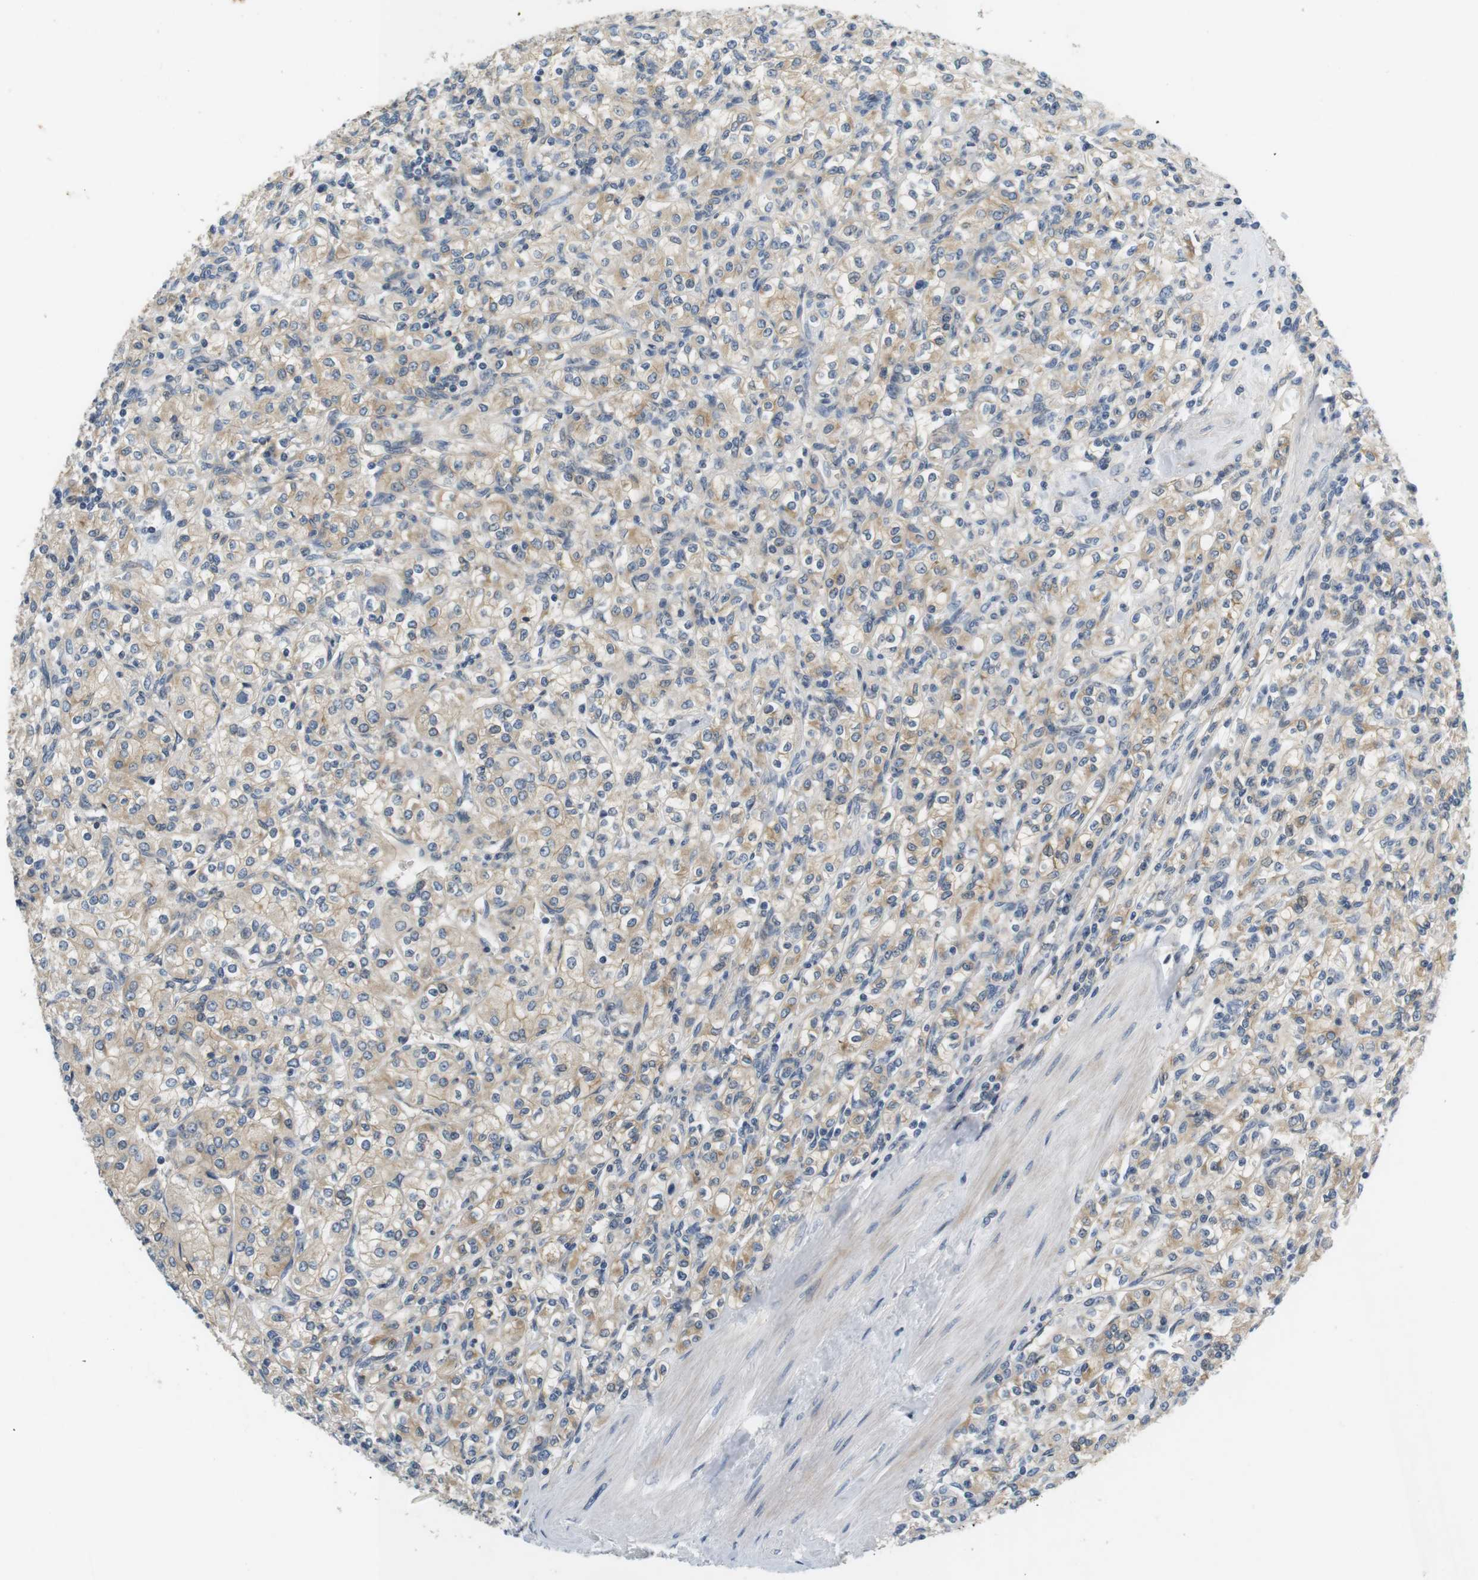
{"staining": {"intensity": "weak", "quantity": "<25%", "location": "cytoplasmic/membranous"}, "tissue": "renal cancer", "cell_type": "Tumor cells", "image_type": "cancer", "snomed": [{"axis": "morphology", "description": "Adenocarcinoma, NOS"}, {"axis": "topography", "description": "Kidney"}], "caption": "A high-resolution micrograph shows immunohistochemistry (IHC) staining of renal cancer, which displays no significant staining in tumor cells. The staining was performed using DAB to visualize the protein expression in brown, while the nuclei were stained in blue with hematoxylin (Magnification: 20x).", "gene": "SLC30A1", "patient": {"sex": "male", "age": 77}}